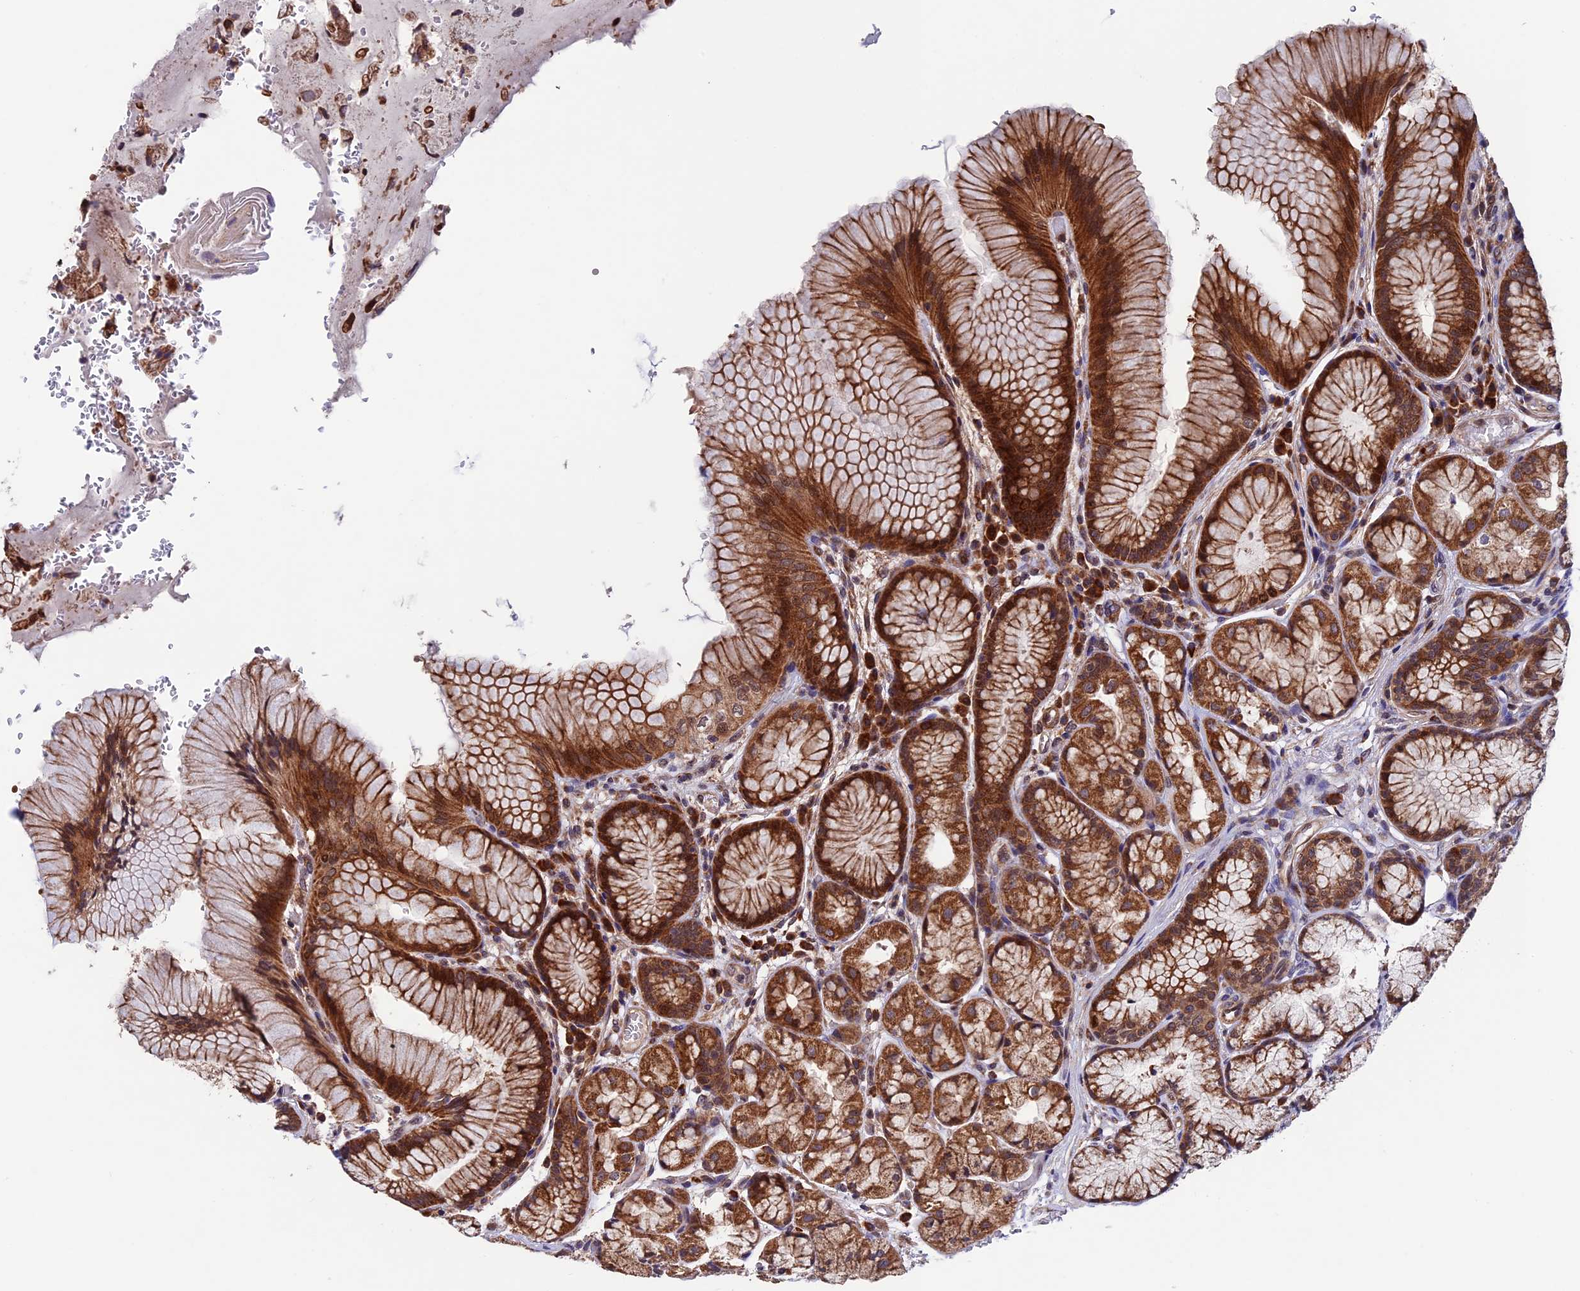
{"staining": {"intensity": "strong", "quantity": ">75%", "location": "cytoplasmic/membranous"}, "tissue": "stomach", "cell_type": "Glandular cells", "image_type": "normal", "snomed": [{"axis": "morphology", "description": "Normal tissue, NOS"}, {"axis": "topography", "description": "Stomach"}], "caption": "The image exhibits immunohistochemical staining of unremarkable stomach. There is strong cytoplasmic/membranous positivity is present in about >75% of glandular cells.", "gene": "RNF17", "patient": {"sex": "male", "age": 63}}